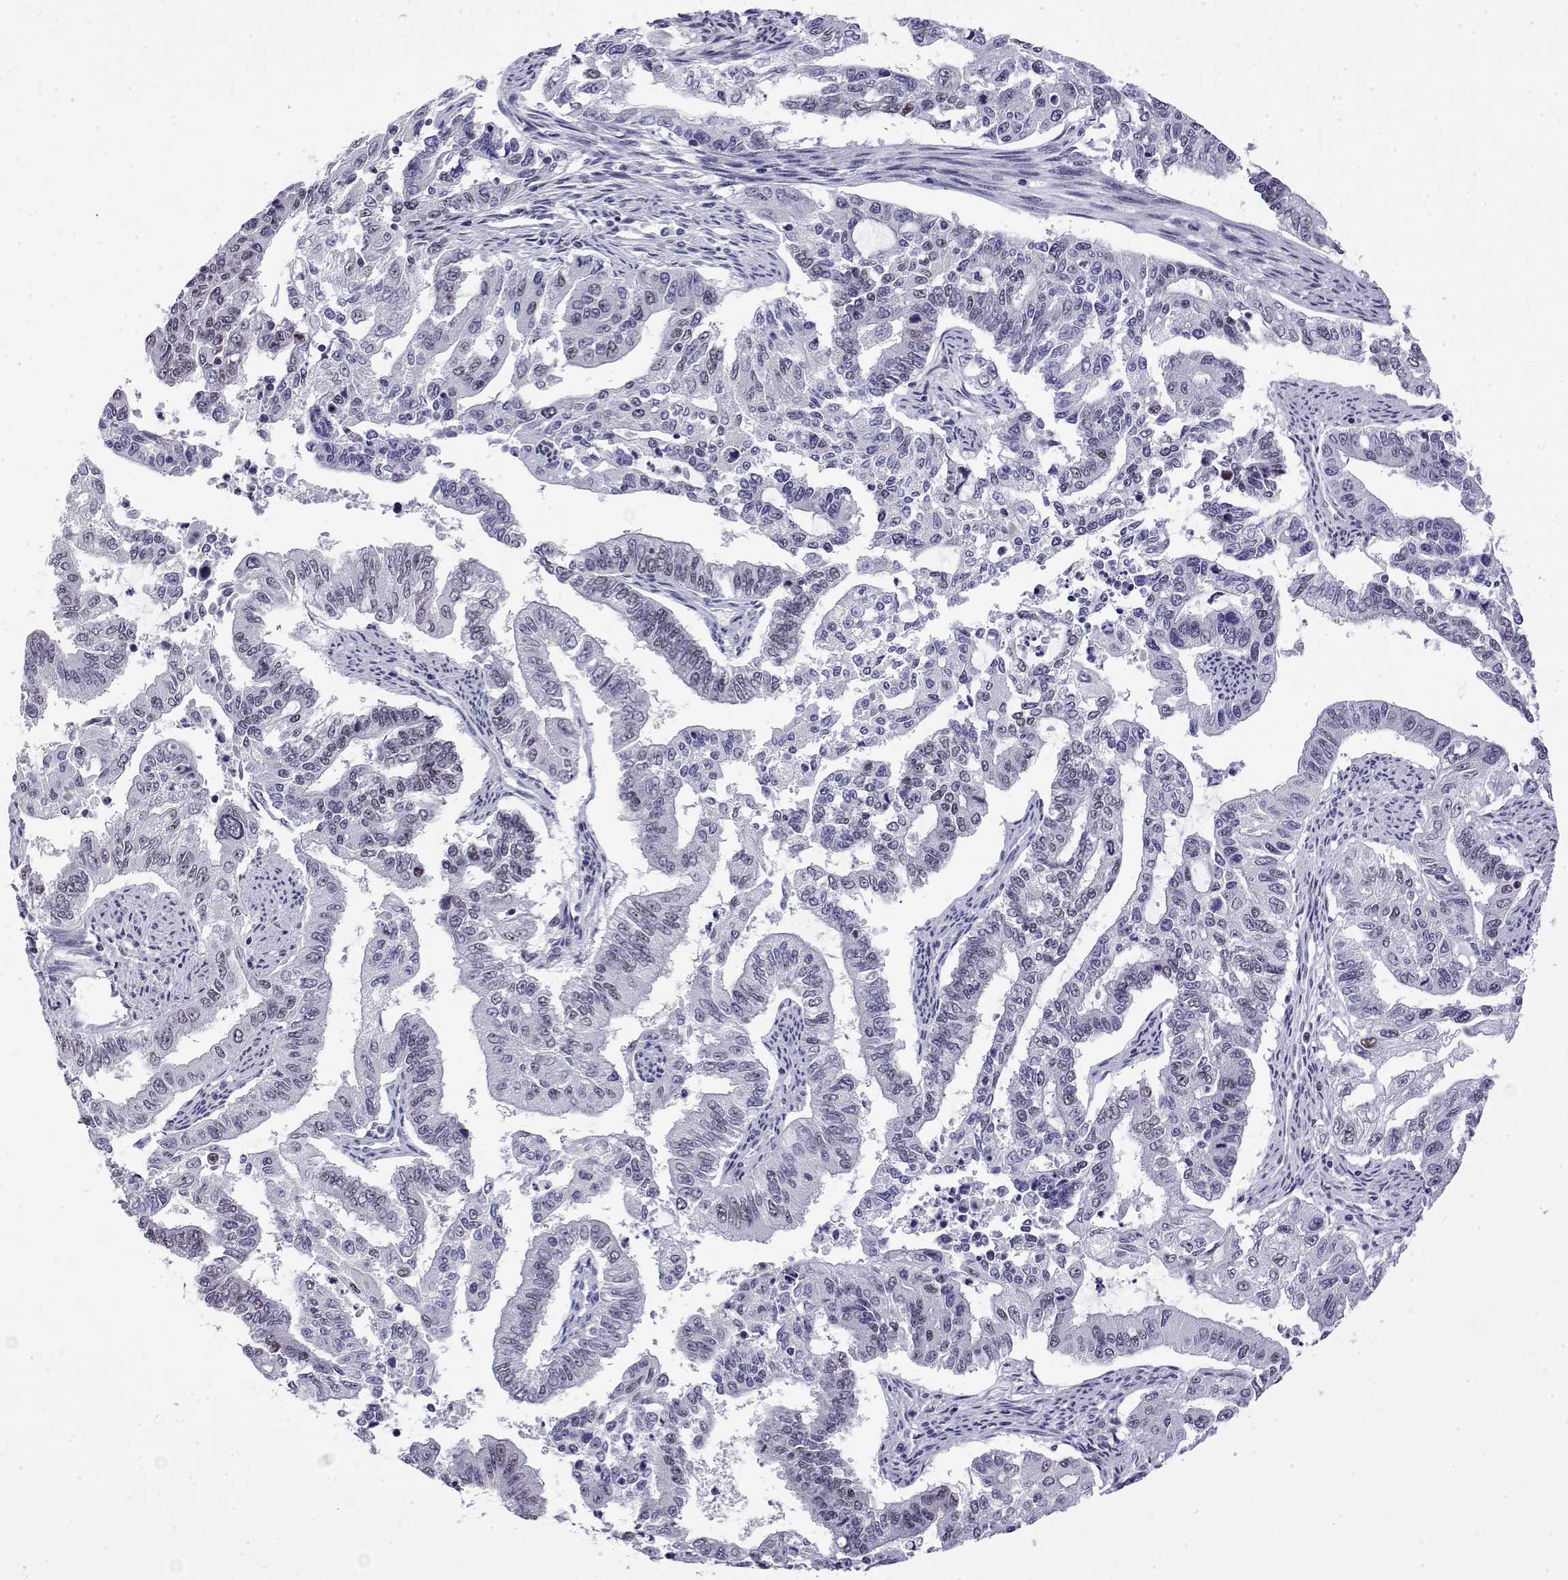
{"staining": {"intensity": "negative", "quantity": "none", "location": "none"}, "tissue": "endometrial cancer", "cell_type": "Tumor cells", "image_type": "cancer", "snomed": [{"axis": "morphology", "description": "Adenocarcinoma, NOS"}, {"axis": "topography", "description": "Uterus"}], "caption": "IHC micrograph of endometrial adenocarcinoma stained for a protein (brown), which displays no expression in tumor cells.", "gene": "POLDIP3", "patient": {"sex": "female", "age": 59}}